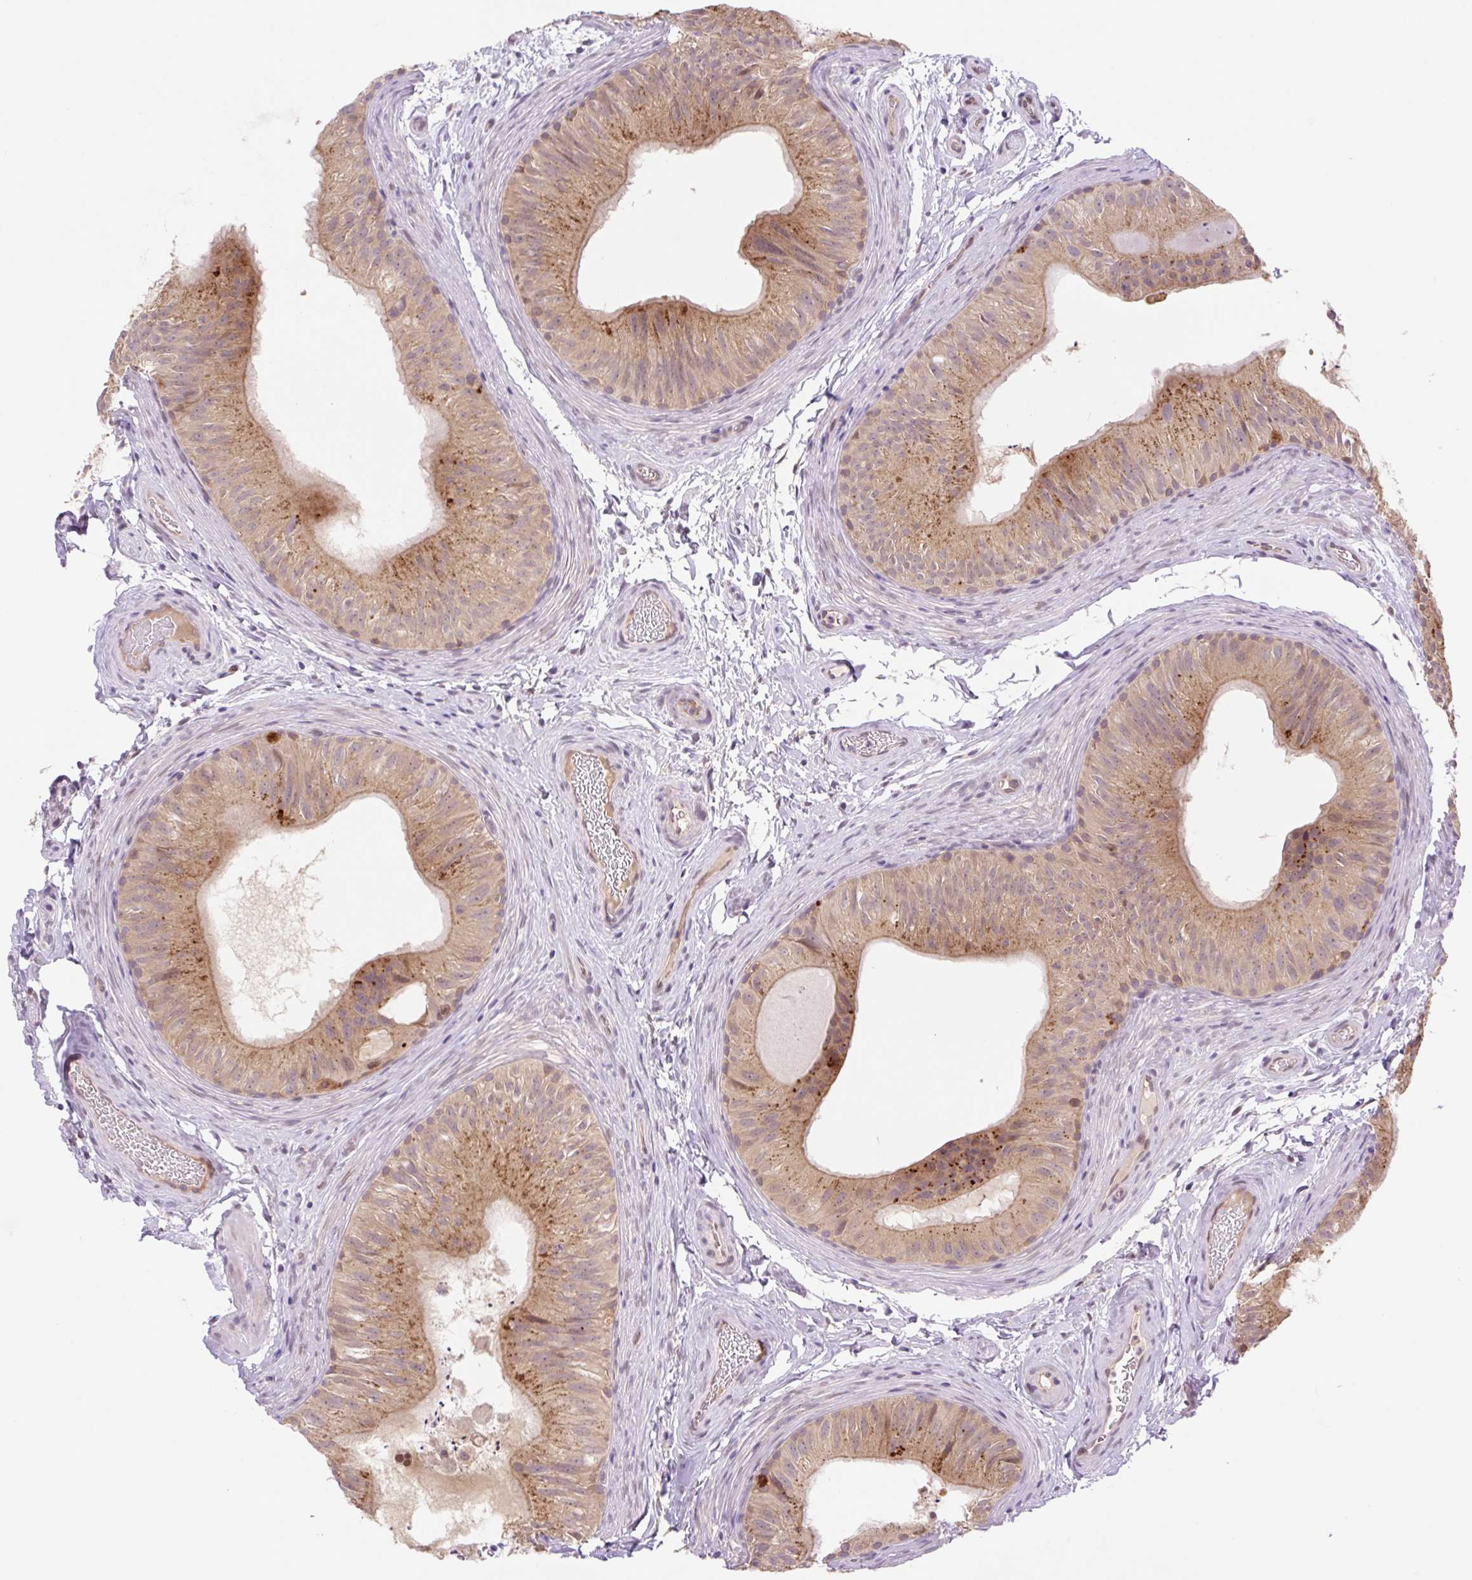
{"staining": {"intensity": "moderate", "quantity": ">75%", "location": "cytoplasmic/membranous,nuclear"}, "tissue": "epididymis", "cell_type": "Glandular cells", "image_type": "normal", "snomed": [{"axis": "morphology", "description": "Normal tissue, NOS"}, {"axis": "topography", "description": "Epididymis"}], "caption": "Epididymis was stained to show a protein in brown. There is medium levels of moderate cytoplasmic/membranous,nuclear positivity in approximately >75% of glandular cells.", "gene": "VPS25", "patient": {"sex": "male", "age": 24}}